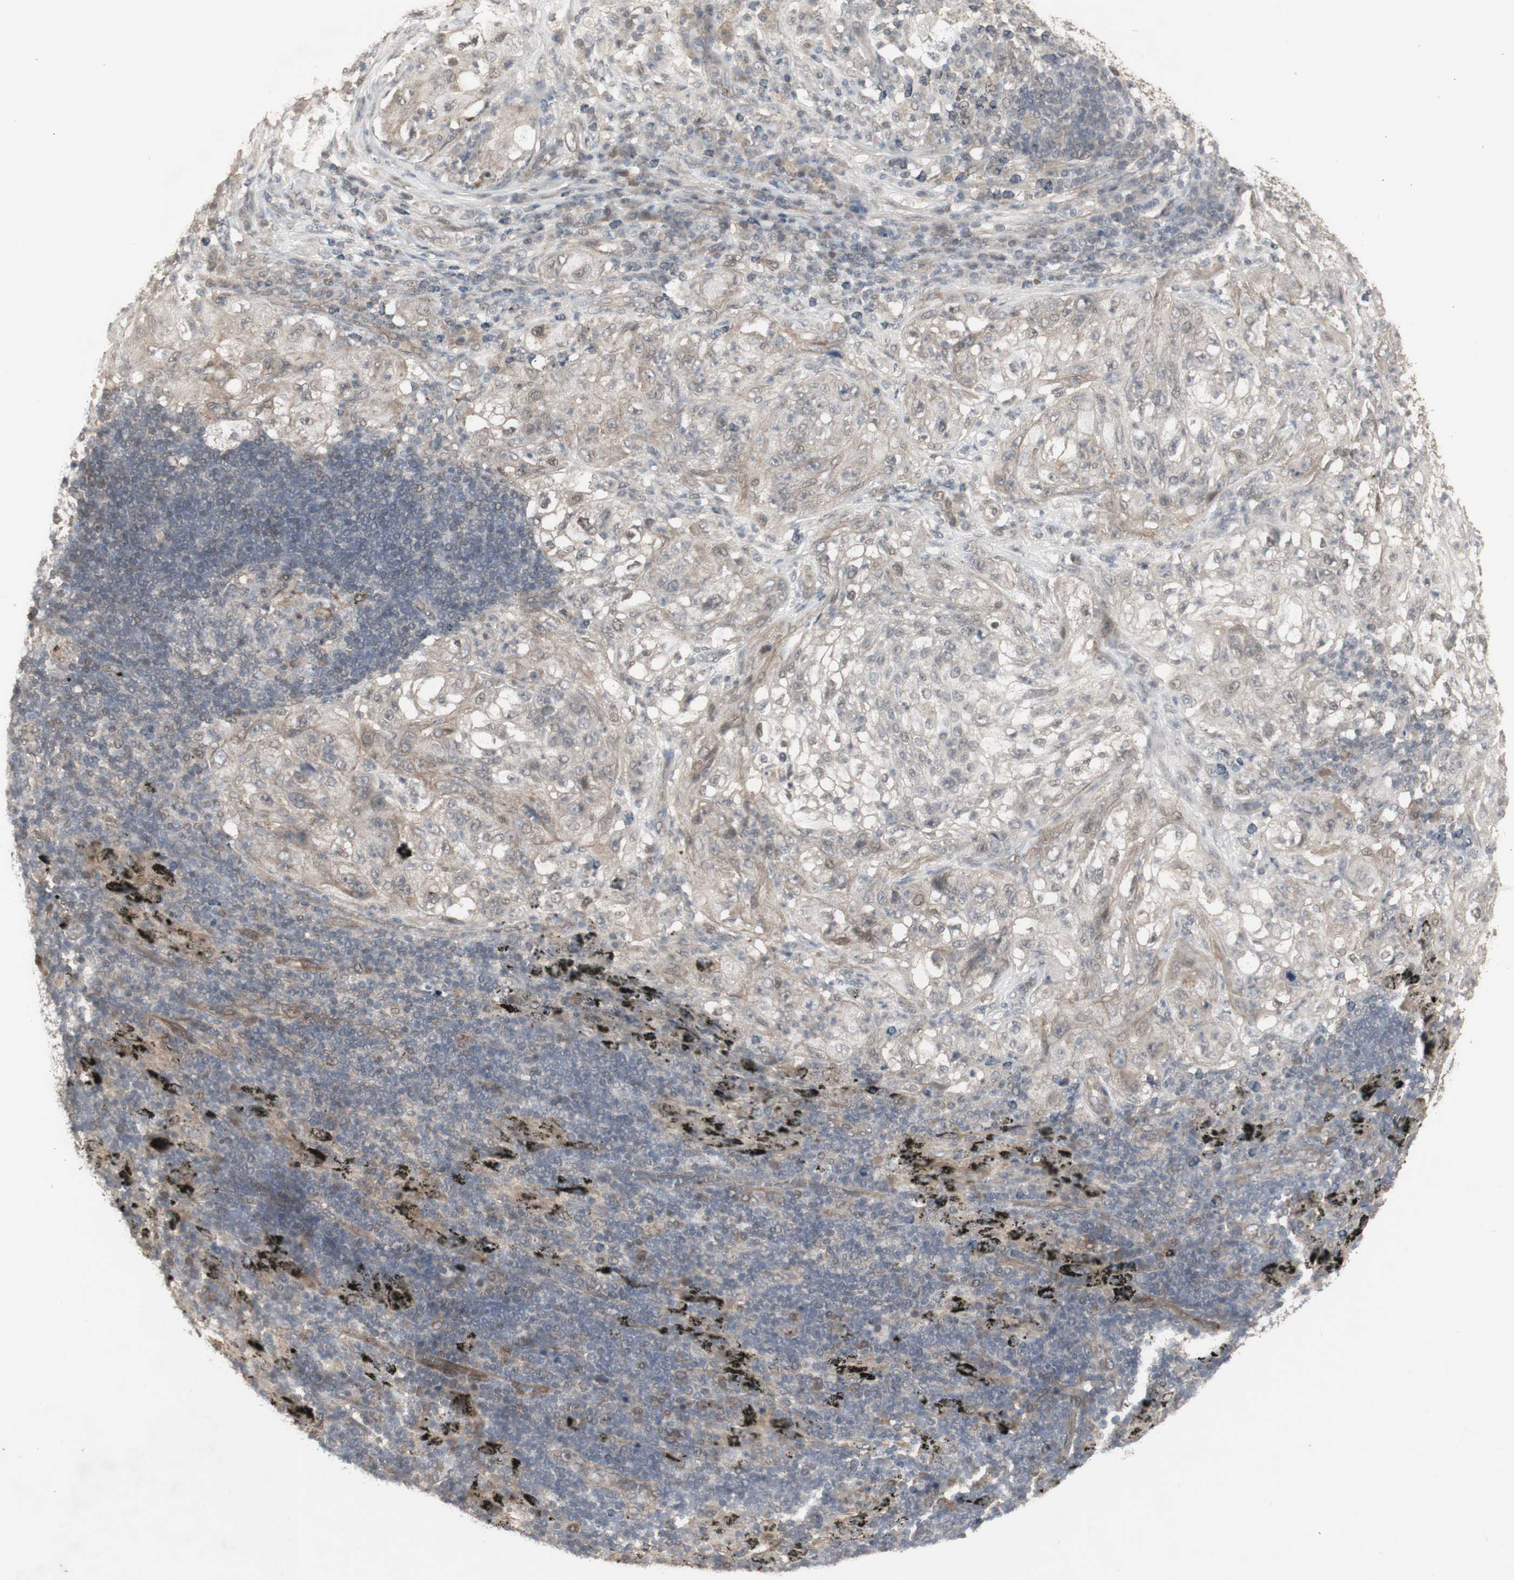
{"staining": {"intensity": "weak", "quantity": ">75%", "location": "cytoplasmic/membranous"}, "tissue": "lung cancer", "cell_type": "Tumor cells", "image_type": "cancer", "snomed": [{"axis": "morphology", "description": "Inflammation, NOS"}, {"axis": "morphology", "description": "Squamous cell carcinoma, NOS"}, {"axis": "topography", "description": "Lymph node"}, {"axis": "topography", "description": "Soft tissue"}, {"axis": "topography", "description": "Lung"}], "caption": "Immunohistochemical staining of lung cancer reveals weak cytoplasmic/membranous protein positivity in approximately >75% of tumor cells. The protein is stained brown, and the nuclei are stained in blue (DAB IHC with brightfield microscopy, high magnification).", "gene": "ALOX12", "patient": {"sex": "male", "age": 66}}